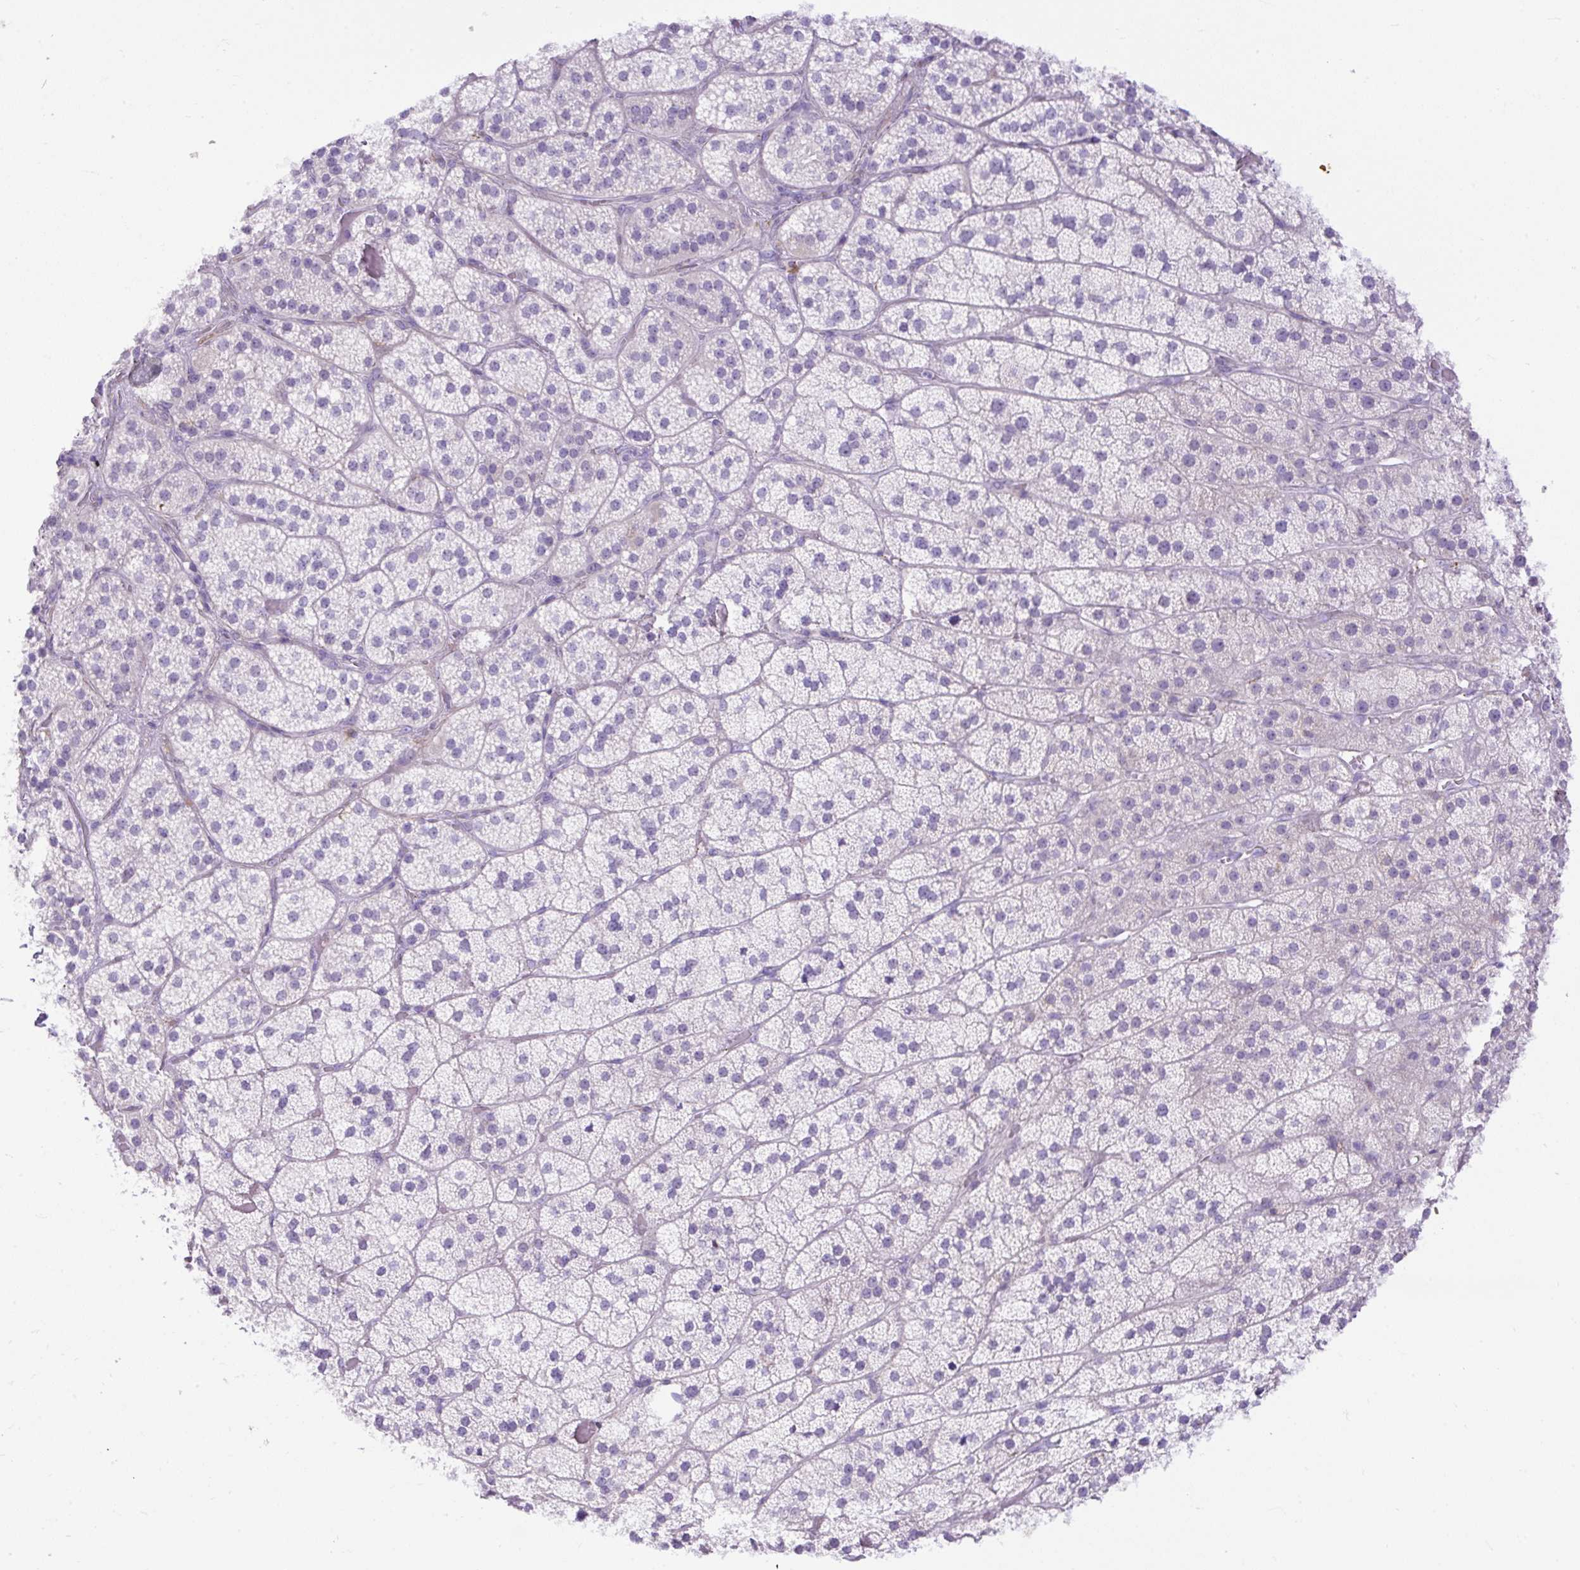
{"staining": {"intensity": "negative", "quantity": "none", "location": "none"}, "tissue": "adrenal gland", "cell_type": "Glandular cells", "image_type": "normal", "snomed": [{"axis": "morphology", "description": "Normal tissue, NOS"}, {"axis": "topography", "description": "Adrenal gland"}], "caption": "Glandular cells show no significant protein expression in unremarkable adrenal gland.", "gene": "SPTBN5", "patient": {"sex": "male", "age": 57}}